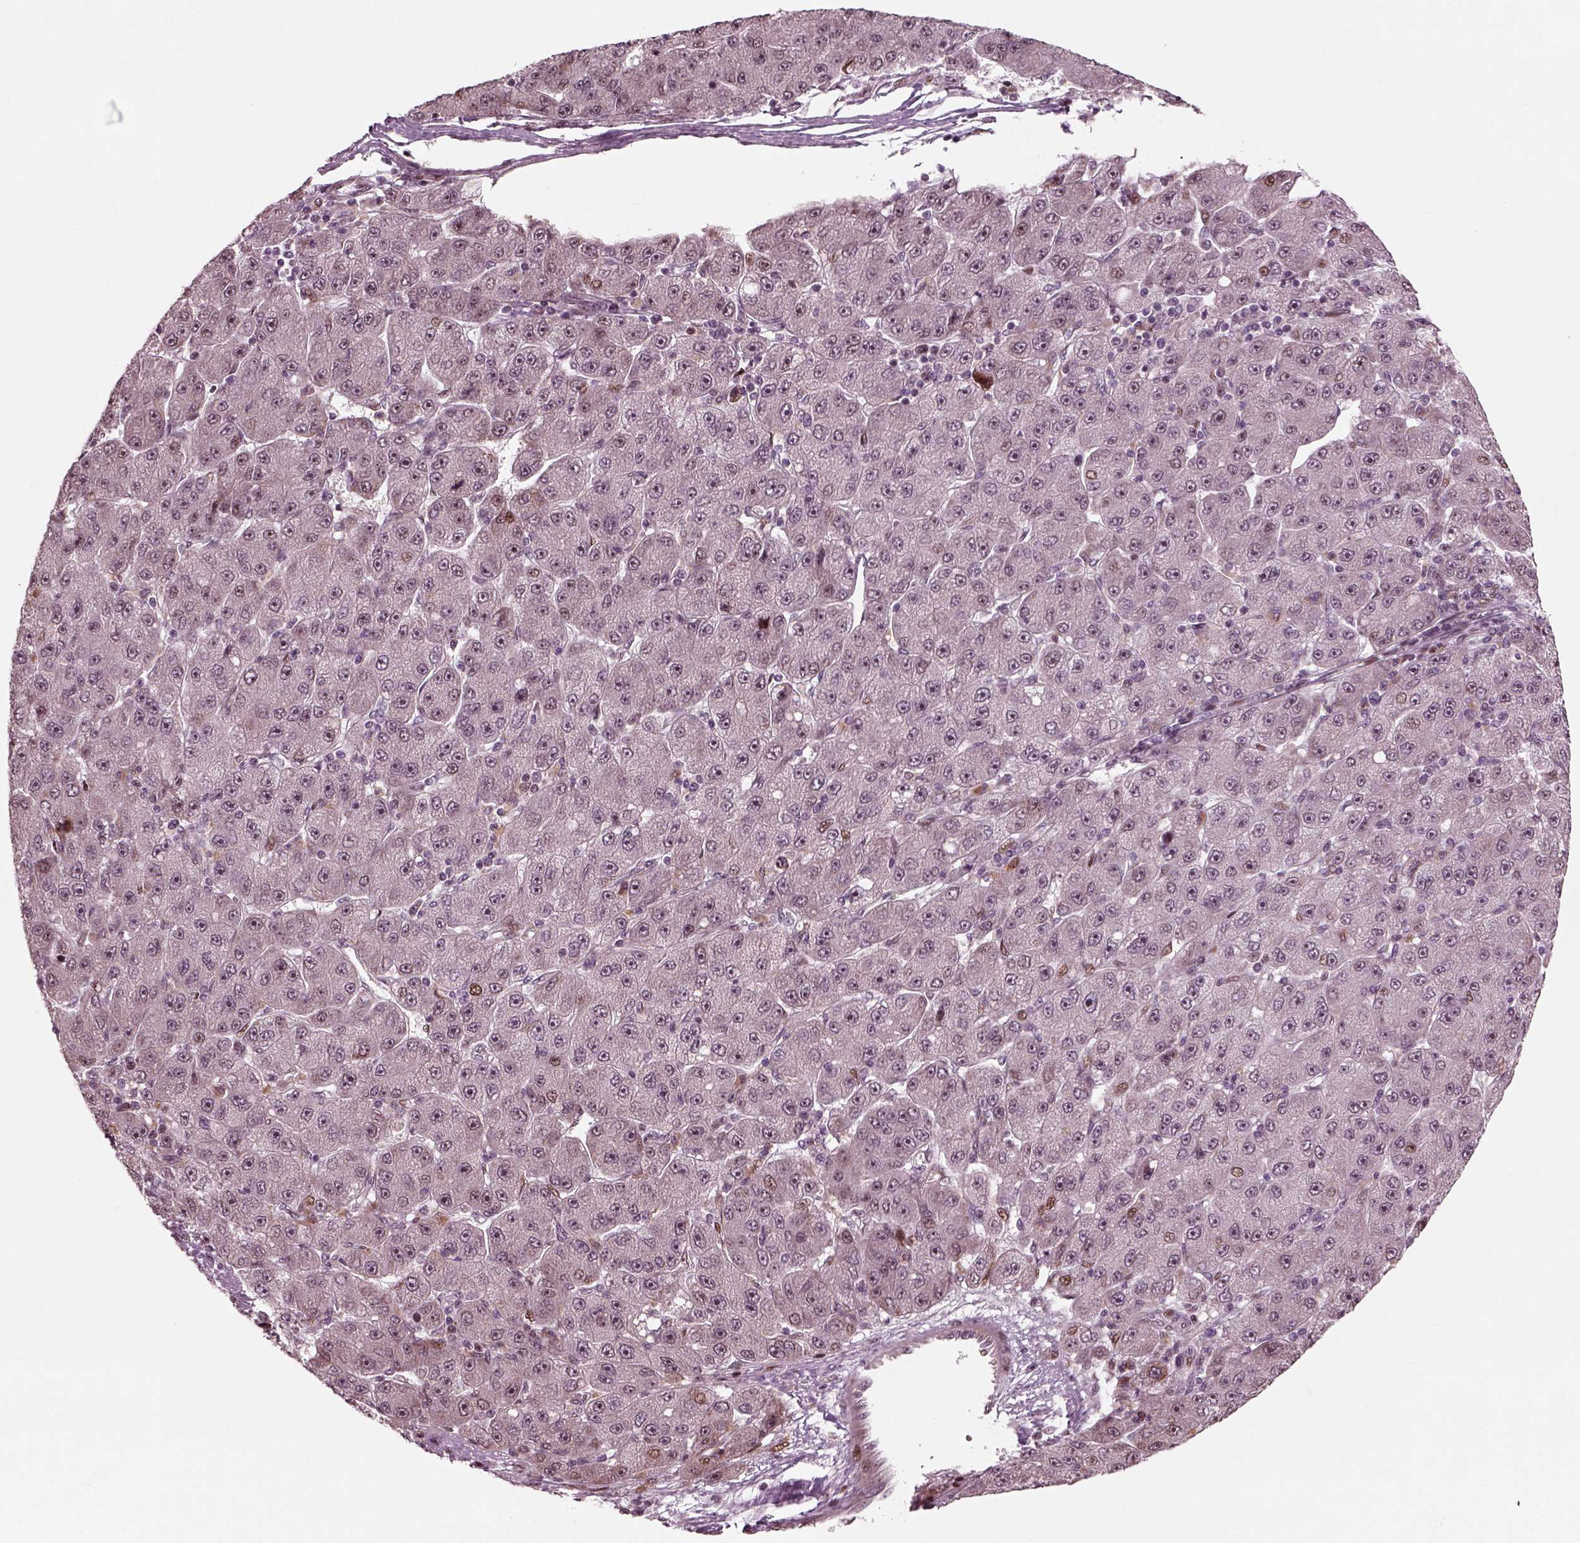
{"staining": {"intensity": "strong", "quantity": "<25%", "location": "nuclear"}, "tissue": "liver cancer", "cell_type": "Tumor cells", "image_type": "cancer", "snomed": [{"axis": "morphology", "description": "Carcinoma, Hepatocellular, NOS"}, {"axis": "topography", "description": "Liver"}], "caption": "Hepatocellular carcinoma (liver) stained for a protein exhibits strong nuclear positivity in tumor cells. The staining was performed using DAB (3,3'-diaminobenzidine), with brown indicating positive protein expression. Nuclei are stained blue with hematoxylin.", "gene": "CDC14A", "patient": {"sex": "male", "age": 67}}